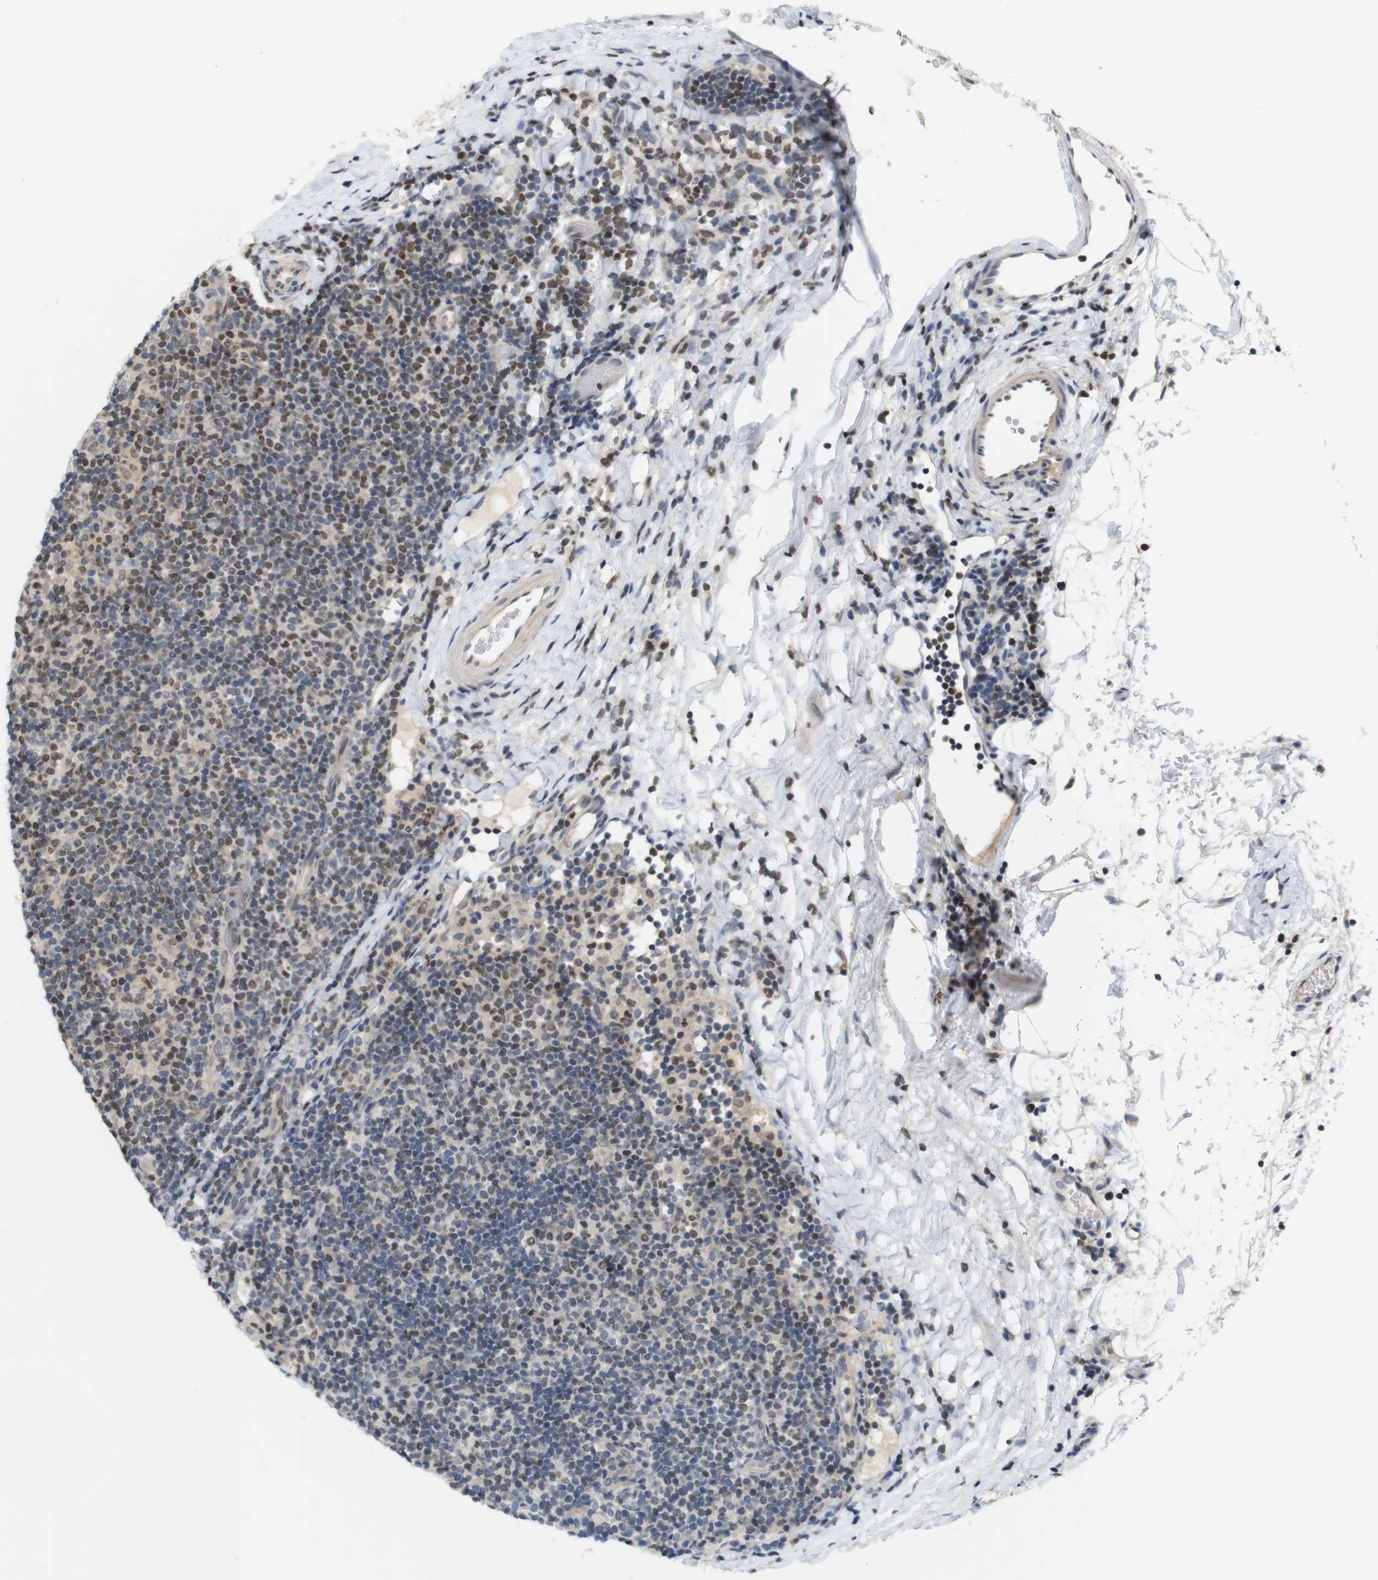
{"staining": {"intensity": "negative", "quantity": "none", "location": "none"}, "tissue": "lymphoma", "cell_type": "Tumor cells", "image_type": "cancer", "snomed": [{"axis": "morphology", "description": "Hodgkin's disease, NOS"}, {"axis": "topography", "description": "Lymph node"}], "caption": "An image of Hodgkin's disease stained for a protein displays no brown staining in tumor cells.", "gene": "MBD1", "patient": {"sex": "female", "age": 57}}